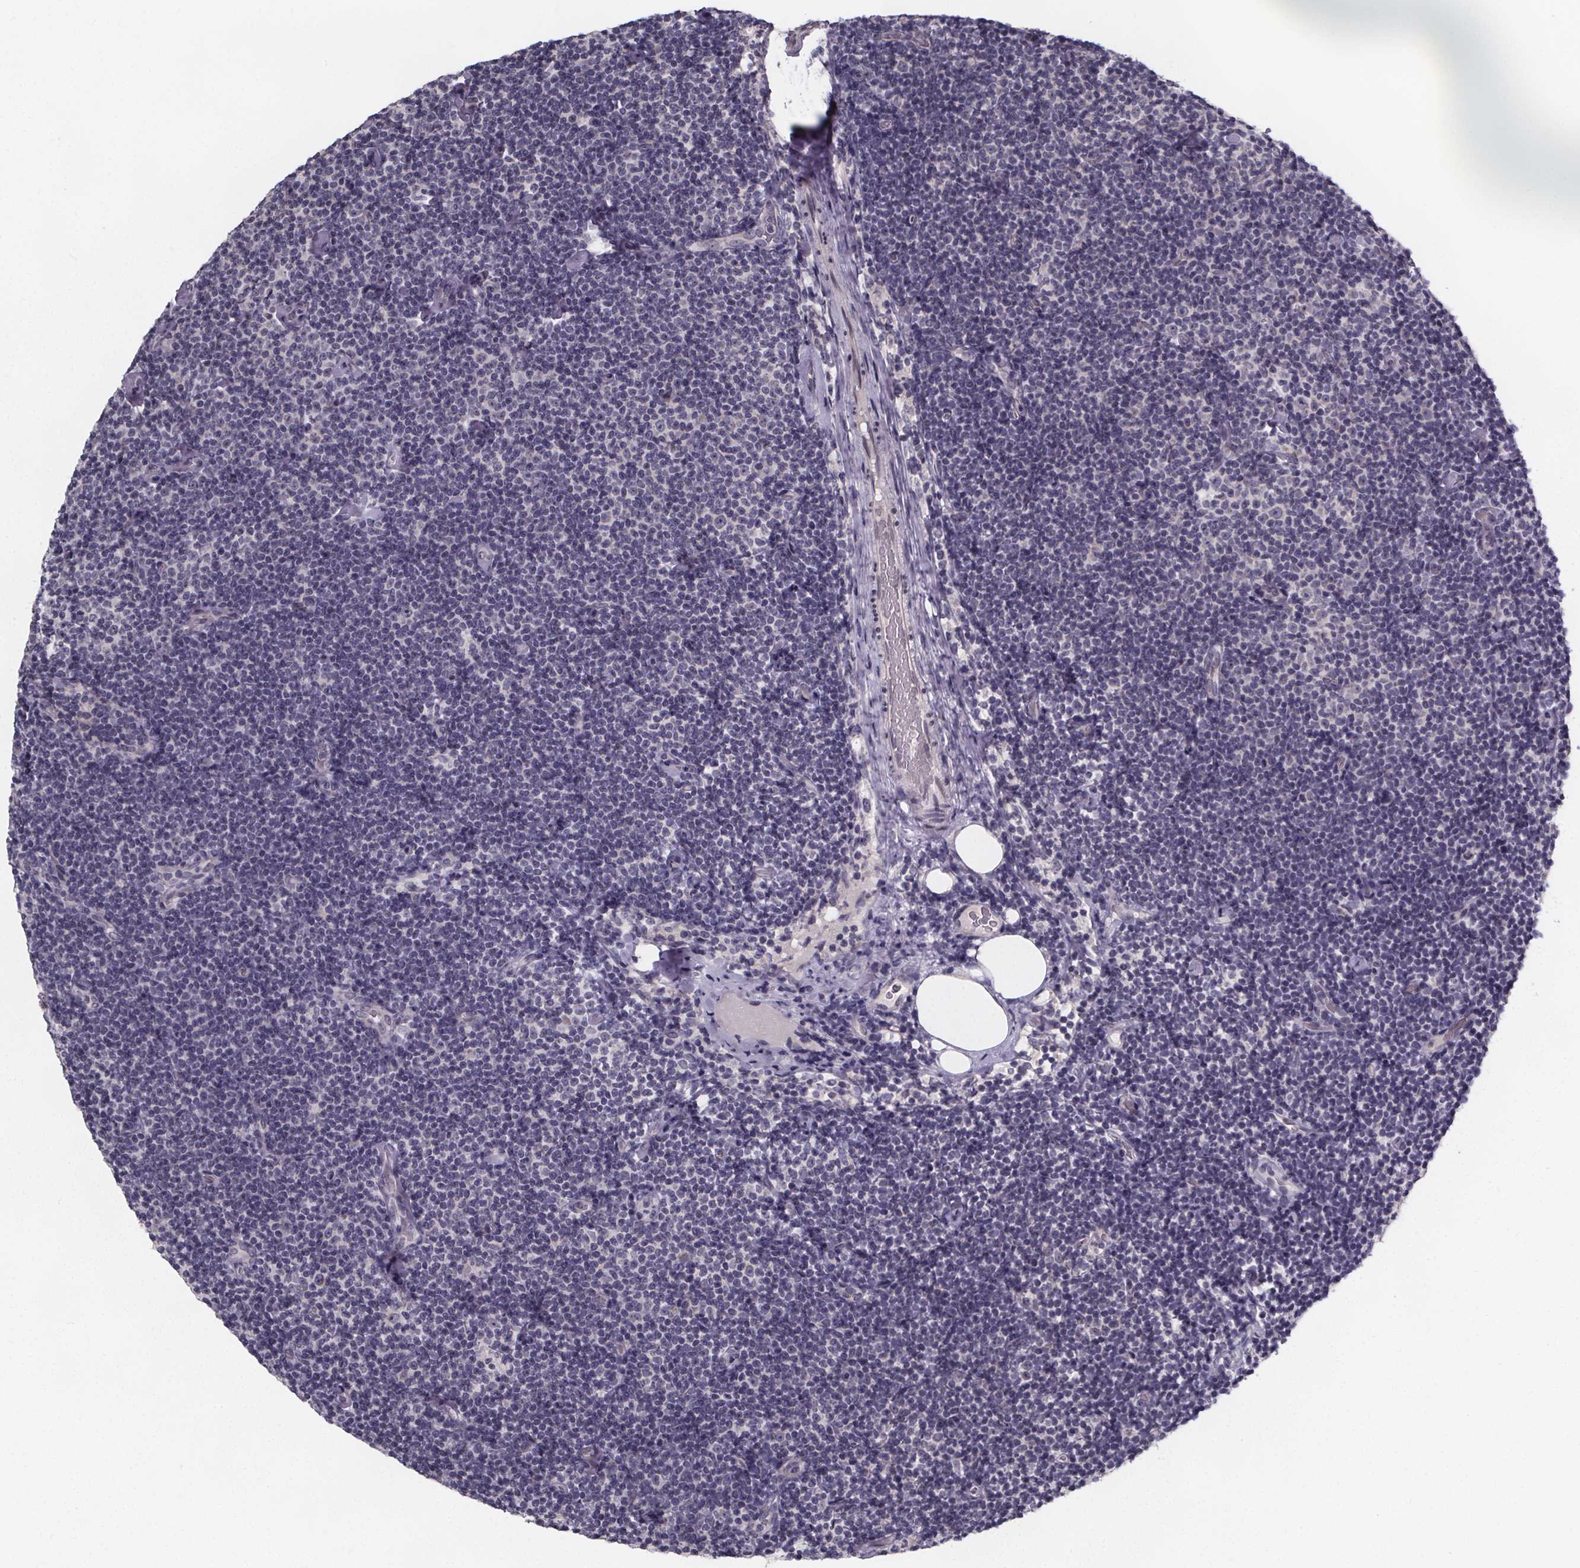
{"staining": {"intensity": "negative", "quantity": "none", "location": "none"}, "tissue": "lymphoma", "cell_type": "Tumor cells", "image_type": "cancer", "snomed": [{"axis": "morphology", "description": "Malignant lymphoma, non-Hodgkin's type, Low grade"}, {"axis": "topography", "description": "Lymph node"}], "caption": "Immunohistochemistry histopathology image of neoplastic tissue: human low-grade malignant lymphoma, non-Hodgkin's type stained with DAB (3,3'-diaminobenzidine) displays no significant protein expression in tumor cells.", "gene": "FAM181B", "patient": {"sex": "male", "age": 81}}